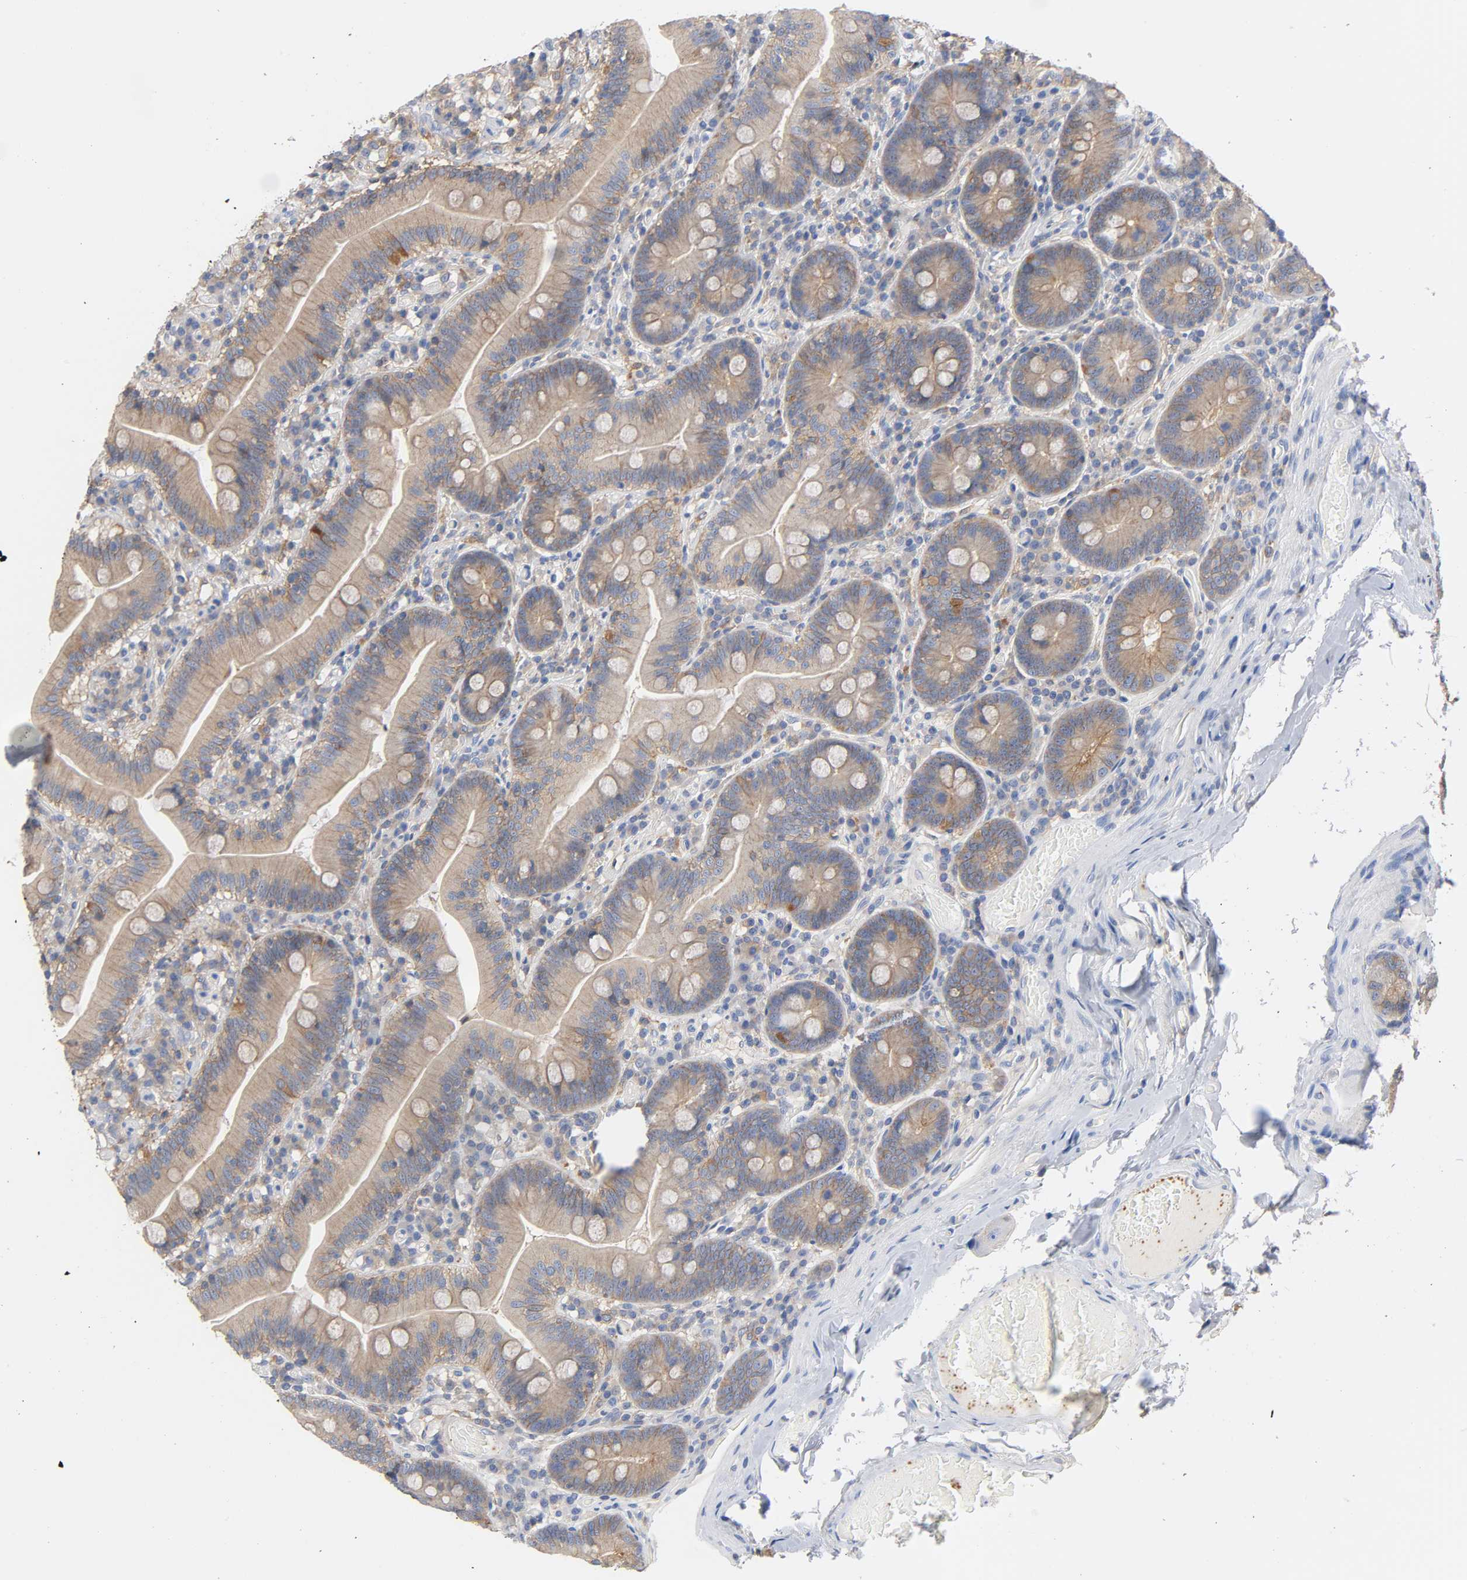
{"staining": {"intensity": "weak", "quantity": ">75%", "location": "cytoplasmic/membranous"}, "tissue": "duodenum", "cell_type": "Glandular cells", "image_type": "normal", "snomed": [{"axis": "morphology", "description": "Normal tissue, NOS"}, {"axis": "topography", "description": "Duodenum"}], "caption": "Immunohistochemistry (DAB (3,3'-diaminobenzidine)) staining of benign human duodenum exhibits weak cytoplasmic/membranous protein staining in about >75% of glandular cells.", "gene": "SRC", "patient": {"sex": "male", "age": 66}}